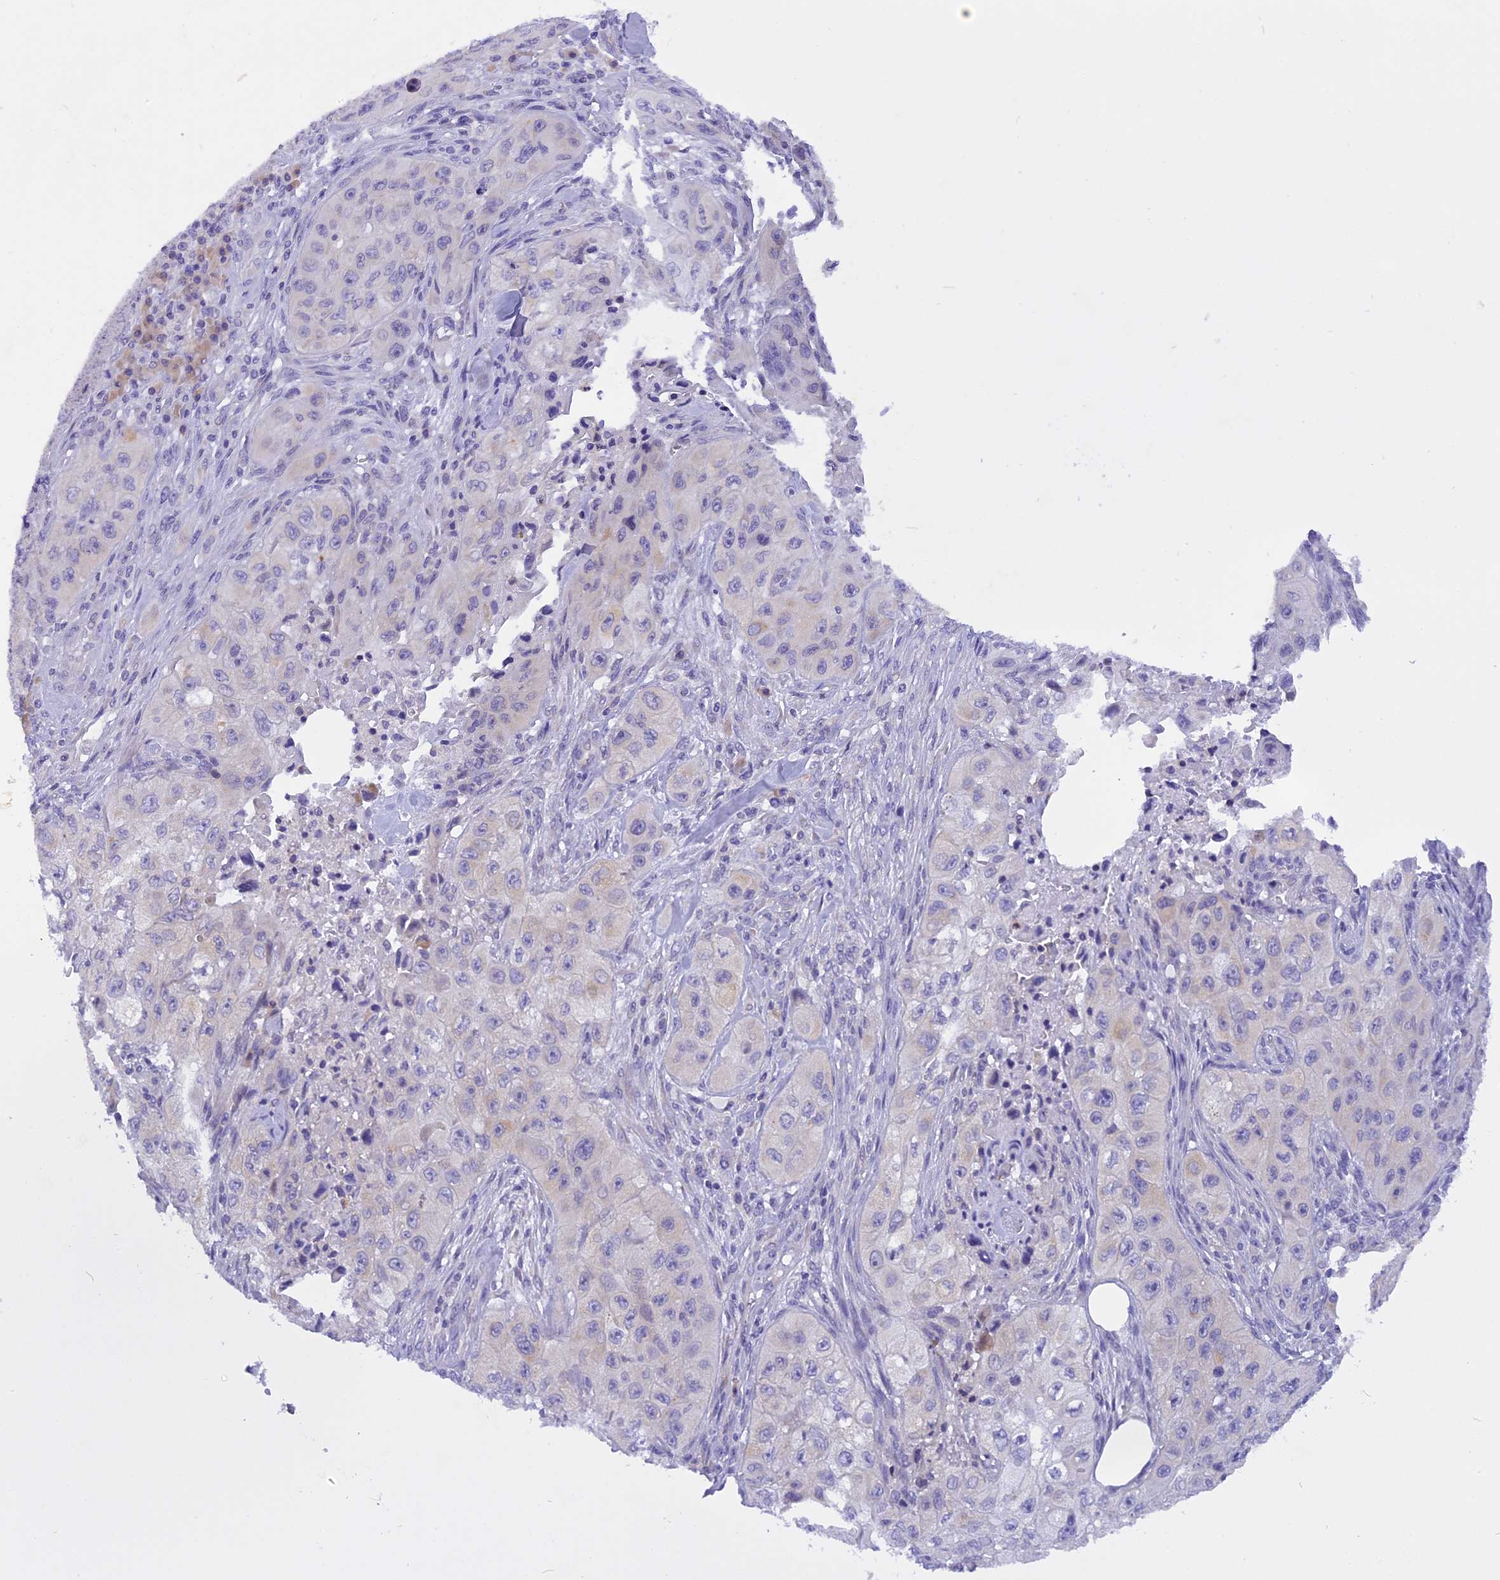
{"staining": {"intensity": "negative", "quantity": "none", "location": "none"}, "tissue": "skin cancer", "cell_type": "Tumor cells", "image_type": "cancer", "snomed": [{"axis": "morphology", "description": "Squamous cell carcinoma, NOS"}, {"axis": "topography", "description": "Skin"}, {"axis": "topography", "description": "Subcutis"}], "caption": "Immunohistochemistry (IHC) micrograph of neoplastic tissue: human skin cancer stained with DAB shows no significant protein expression in tumor cells.", "gene": "TRIM3", "patient": {"sex": "male", "age": 73}}